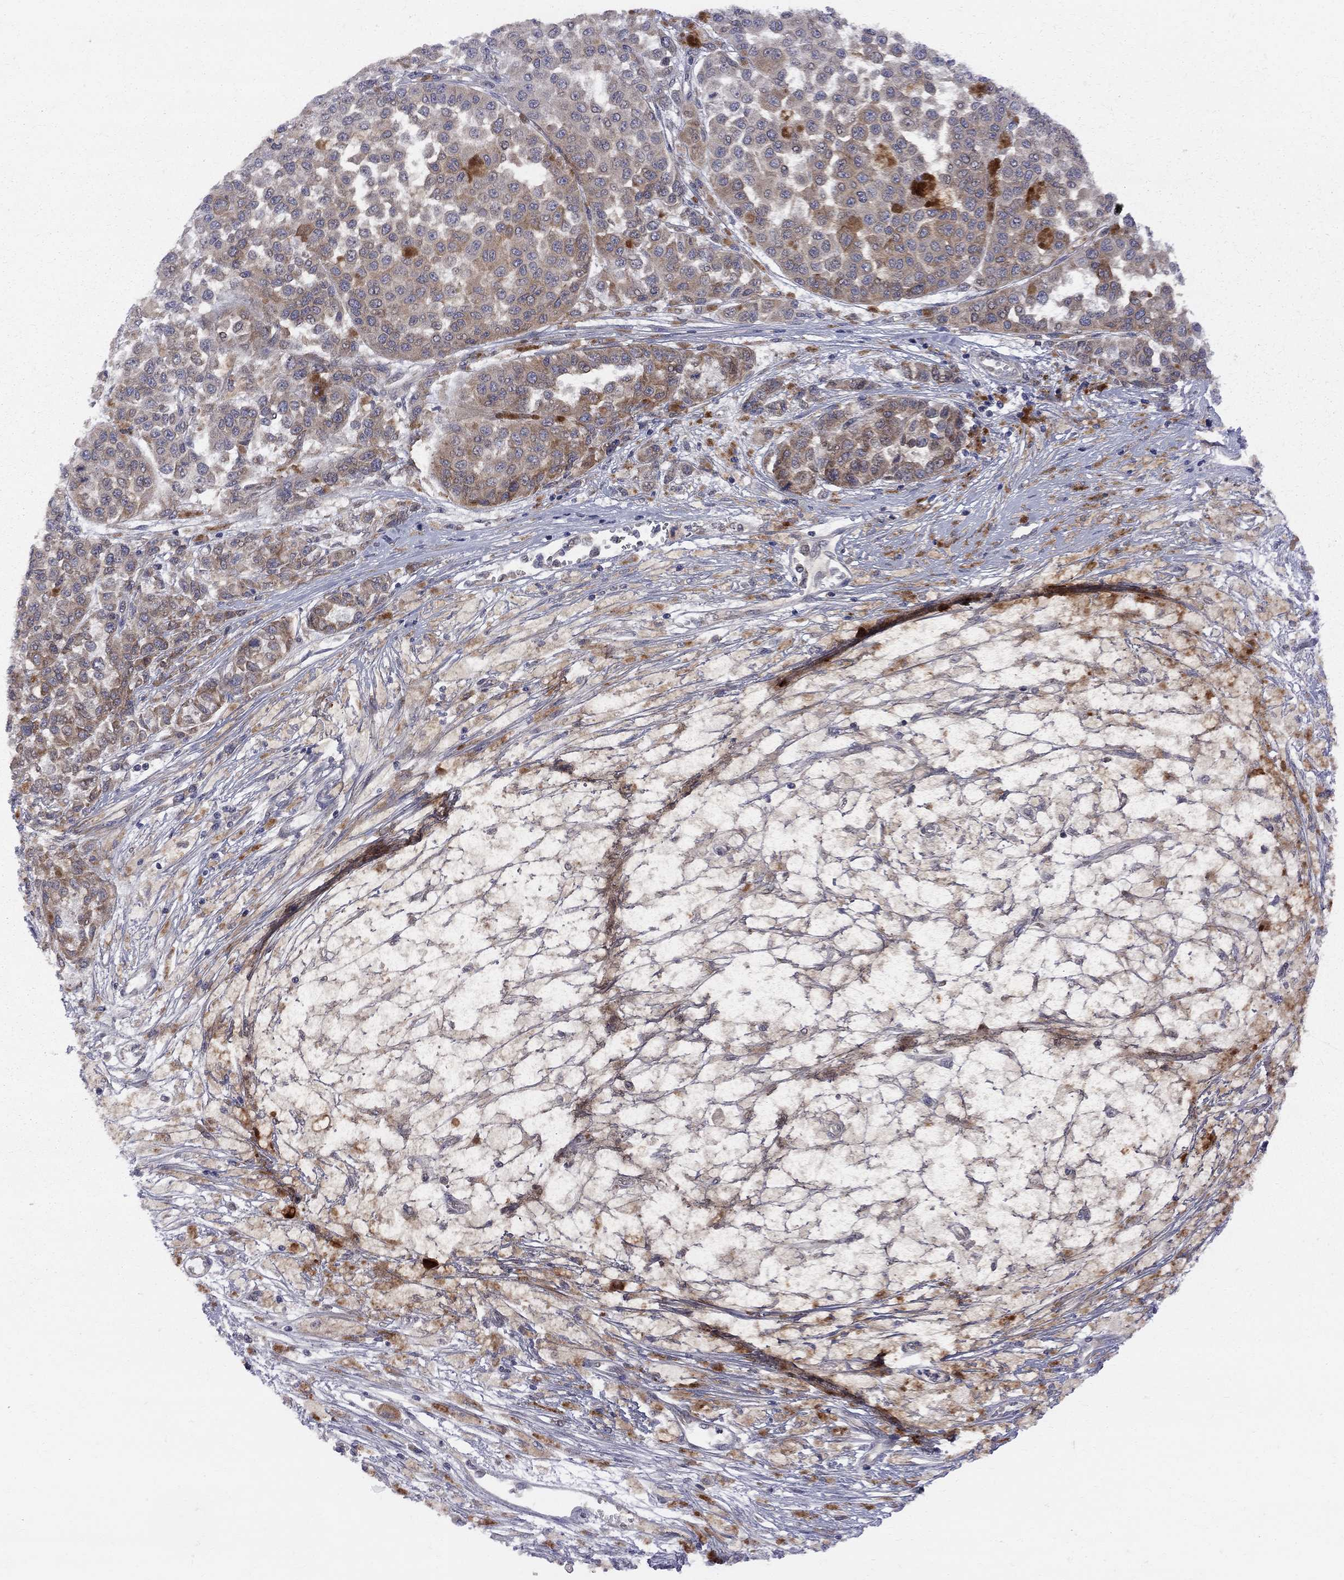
{"staining": {"intensity": "moderate", "quantity": ">75%", "location": "cytoplasmic/membranous"}, "tissue": "melanoma", "cell_type": "Tumor cells", "image_type": "cancer", "snomed": [{"axis": "morphology", "description": "Malignant melanoma, NOS"}, {"axis": "topography", "description": "Skin"}], "caption": "High-magnification brightfield microscopy of malignant melanoma stained with DAB (brown) and counterstained with hematoxylin (blue). tumor cells exhibit moderate cytoplasmic/membranous staining is identified in approximately>75% of cells. Using DAB (3,3'-diaminobenzidine) (brown) and hematoxylin (blue) stains, captured at high magnification using brightfield microscopy.", "gene": "CNOT11", "patient": {"sex": "female", "age": 58}}